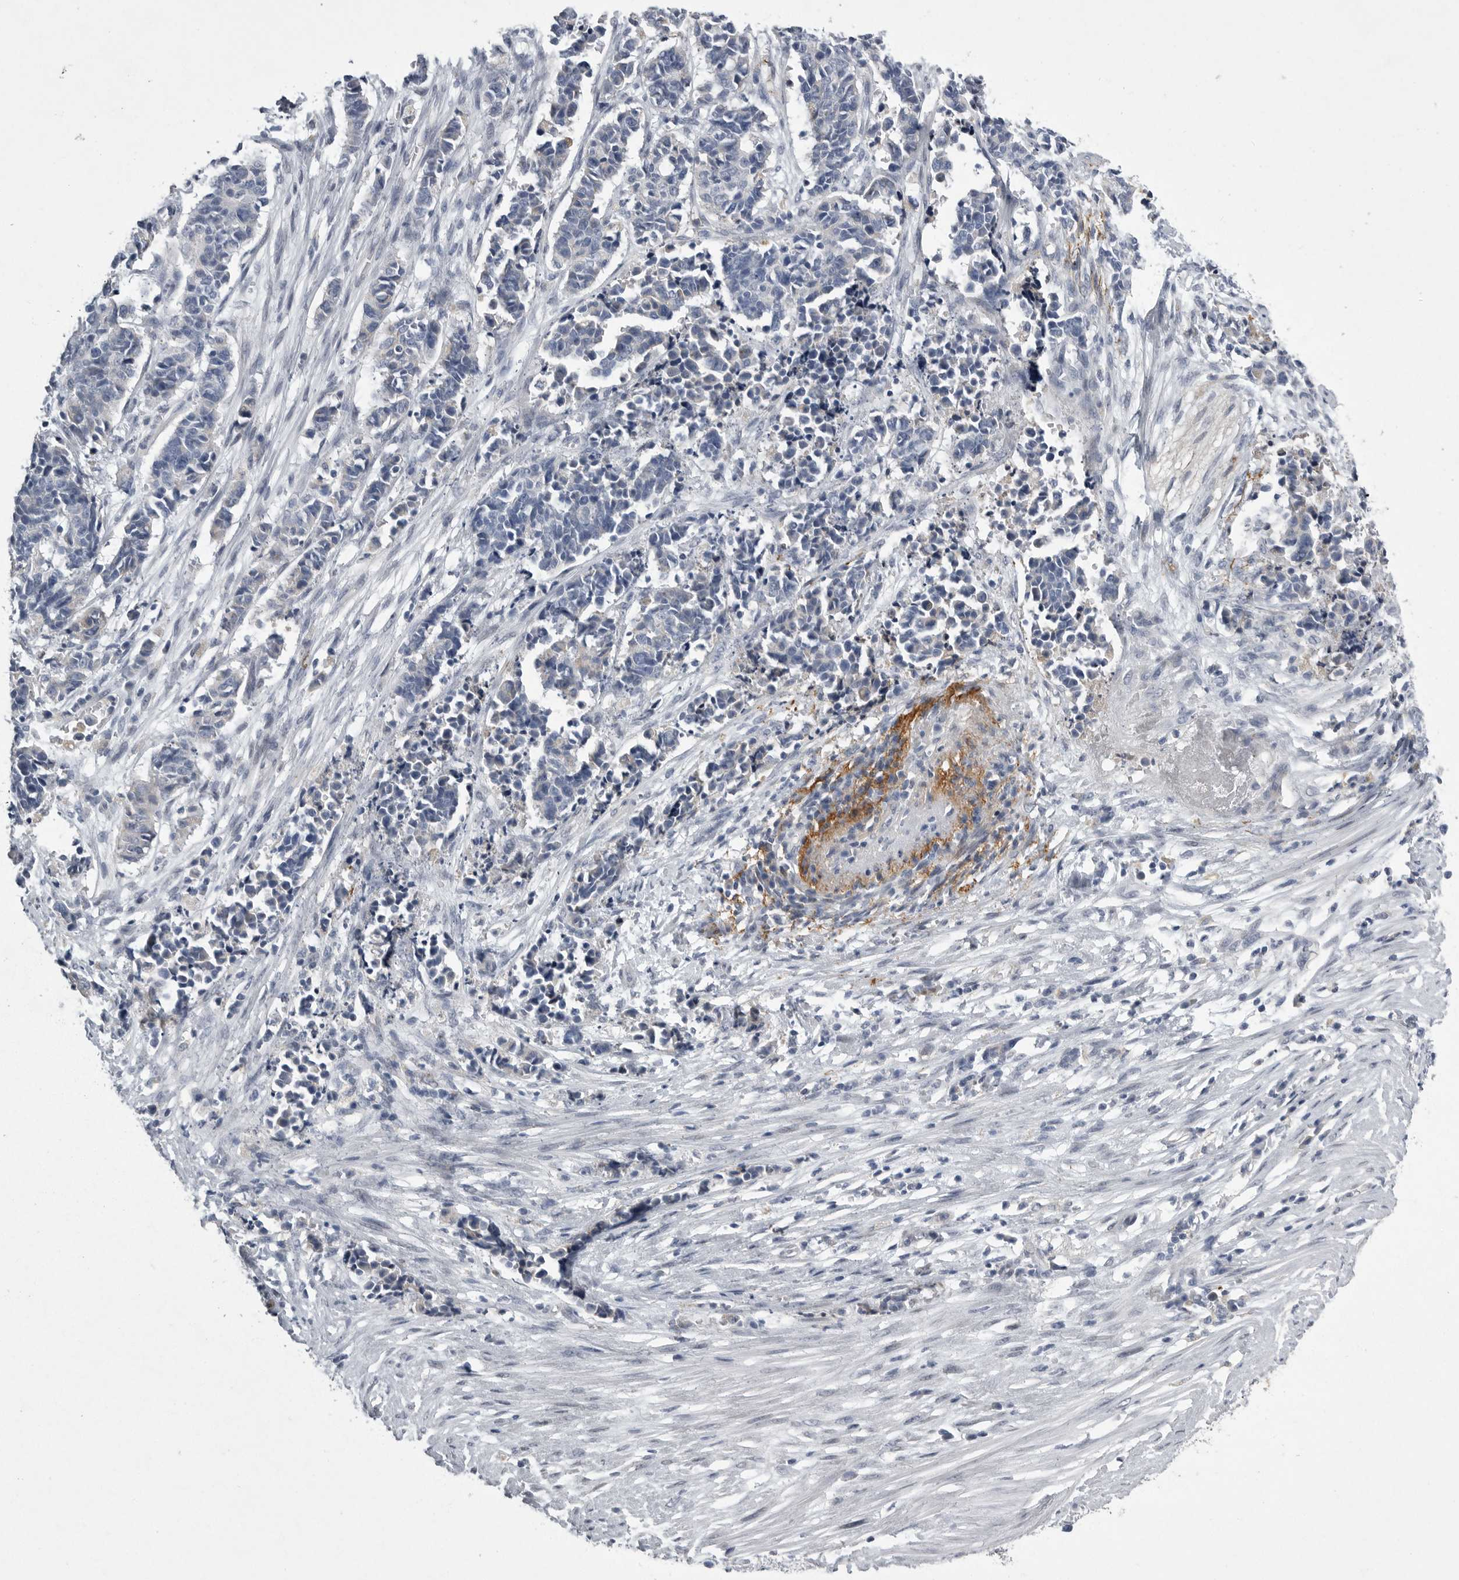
{"staining": {"intensity": "negative", "quantity": "none", "location": "none"}, "tissue": "cervical cancer", "cell_type": "Tumor cells", "image_type": "cancer", "snomed": [{"axis": "morphology", "description": "Normal tissue, NOS"}, {"axis": "morphology", "description": "Squamous cell carcinoma, NOS"}, {"axis": "topography", "description": "Cervix"}], "caption": "An image of squamous cell carcinoma (cervical) stained for a protein shows no brown staining in tumor cells. (Immunohistochemistry, brightfield microscopy, high magnification).", "gene": "CRP", "patient": {"sex": "female", "age": 35}}